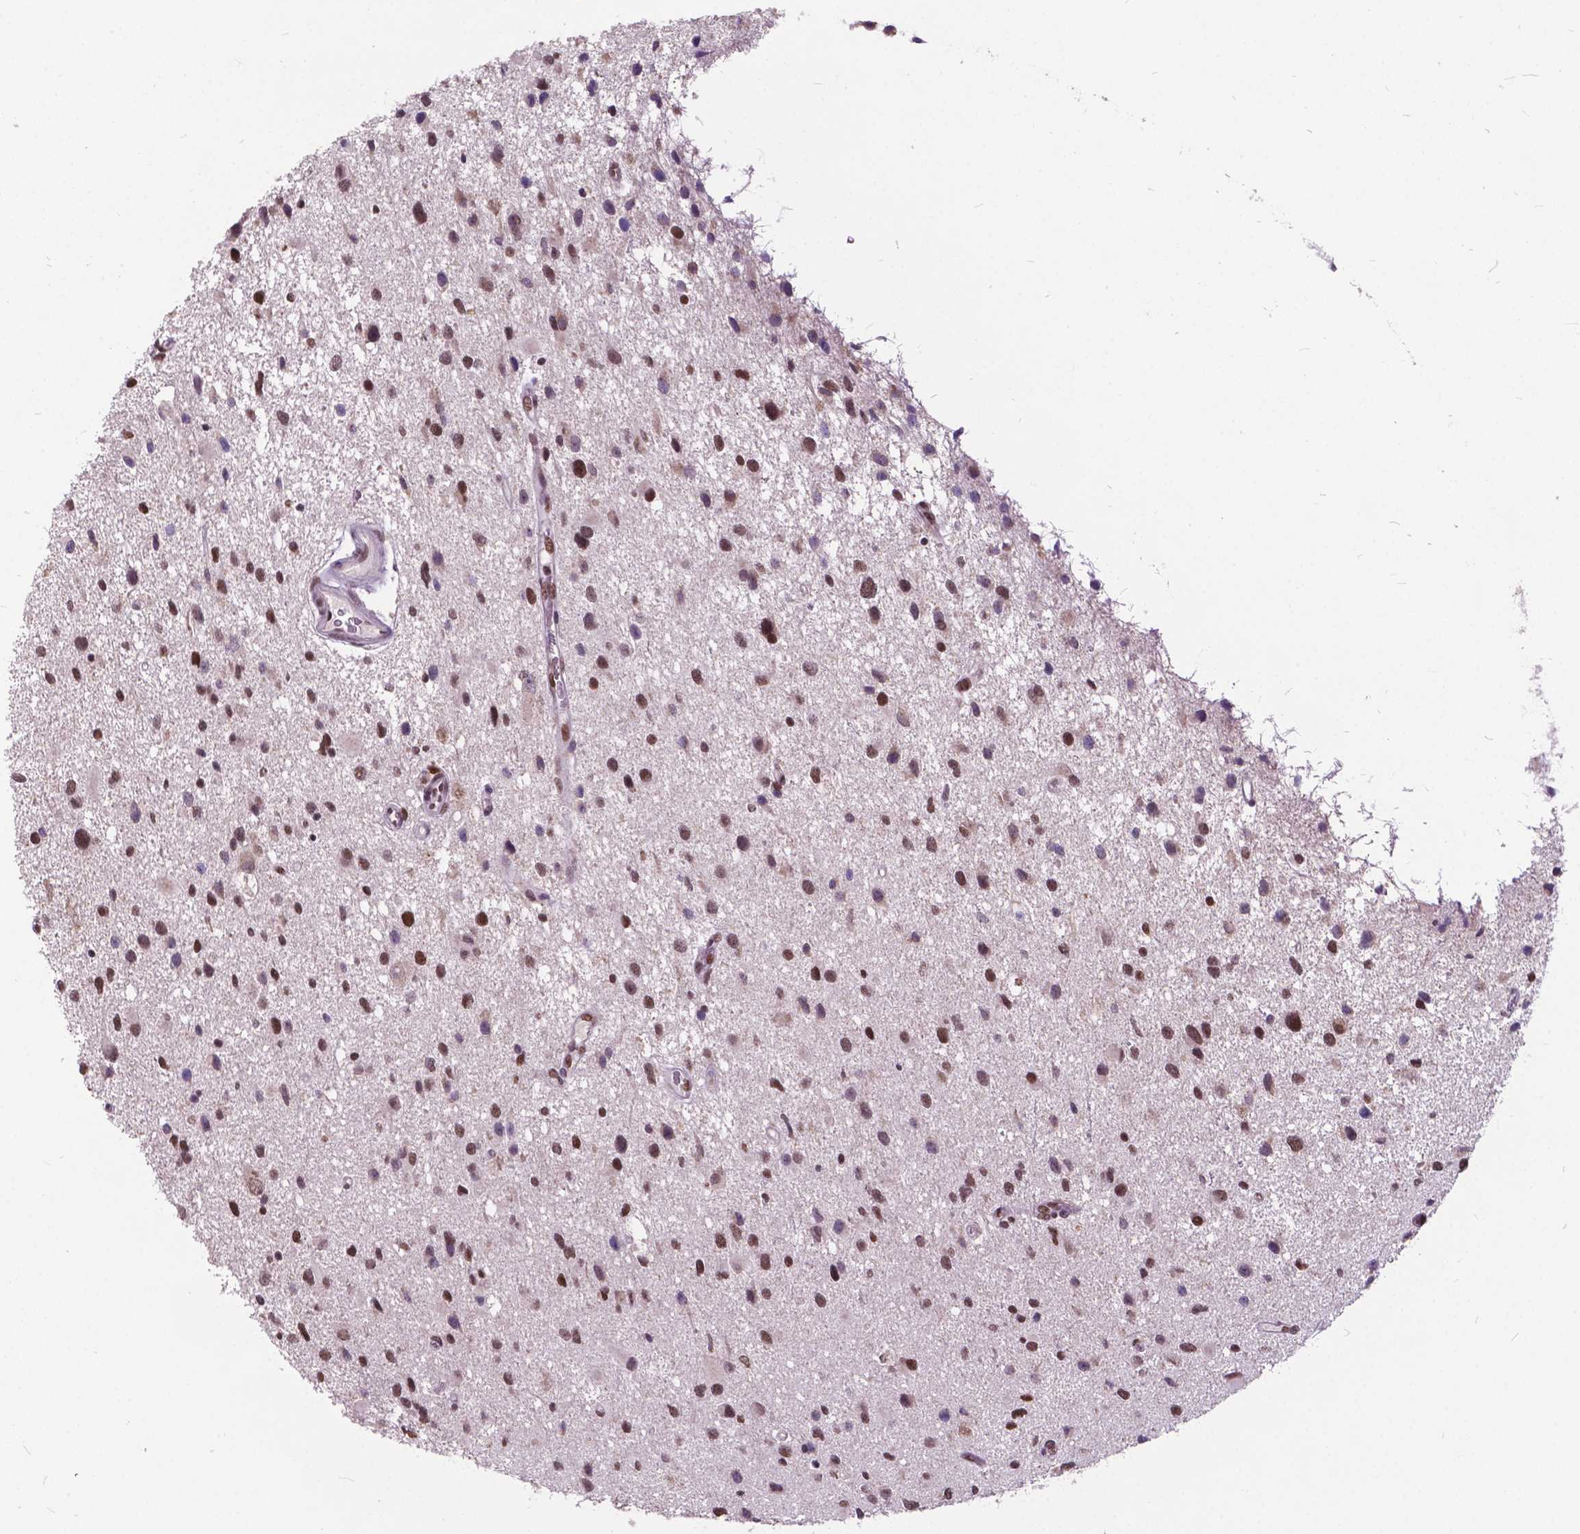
{"staining": {"intensity": "moderate", "quantity": "25%-75%", "location": "nuclear"}, "tissue": "glioma", "cell_type": "Tumor cells", "image_type": "cancer", "snomed": [{"axis": "morphology", "description": "Glioma, malignant, Low grade"}, {"axis": "topography", "description": "Brain"}], "caption": "IHC (DAB) staining of human low-grade glioma (malignant) demonstrates moderate nuclear protein staining in approximately 25%-75% of tumor cells.", "gene": "MSH2", "patient": {"sex": "female", "age": 32}}